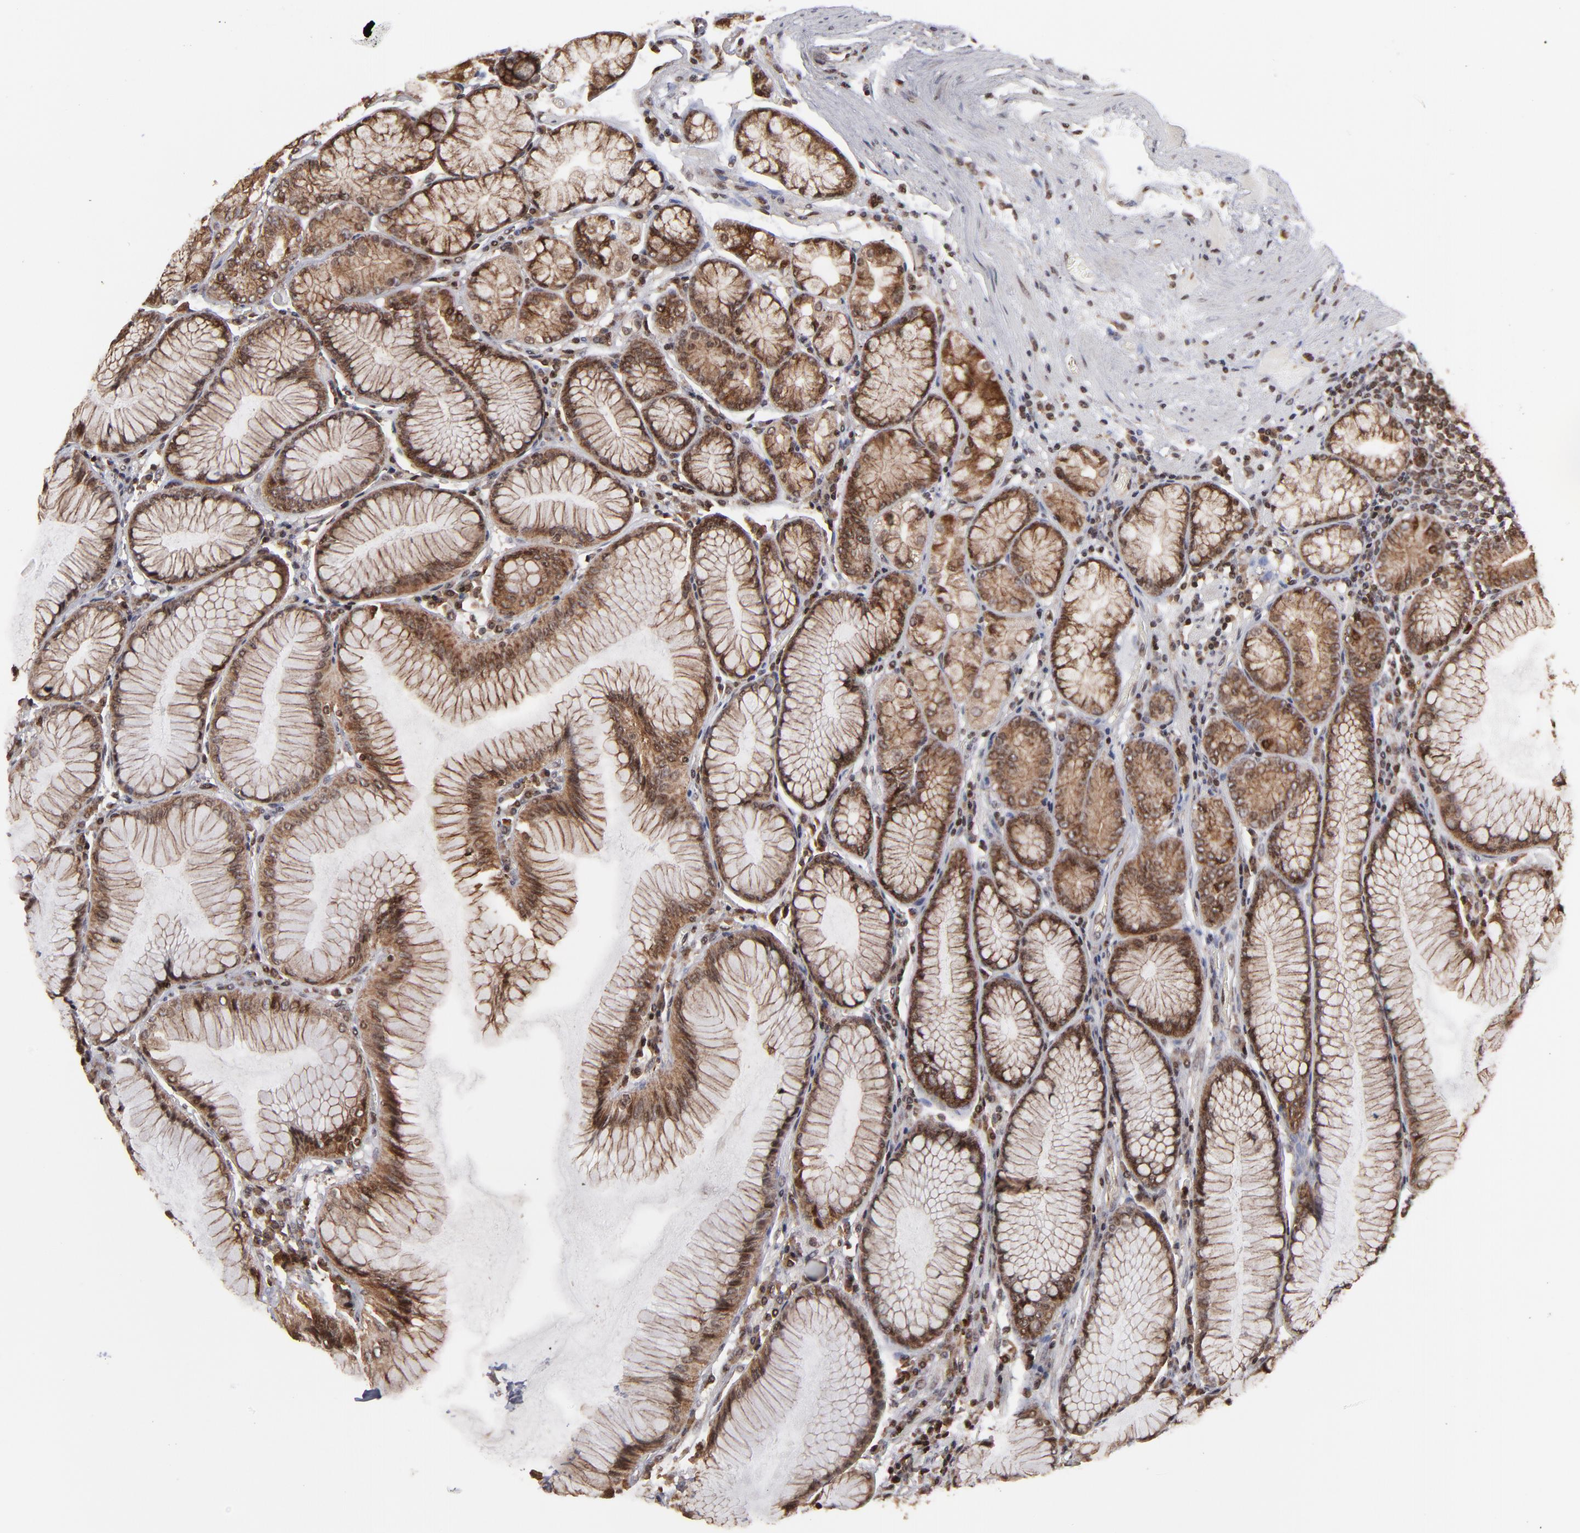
{"staining": {"intensity": "strong", "quantity": ">75%", "location": "cytoplasmic/membranous,nuclear"}, "tissue": "stomach", "cell_type": "Glandular cells", "image_type": "normal", "snomed": [{"axis": "morphology", "description": "Normal tissue, NOS"}, {"axis": "topography", "description": "Stomach, lower"}], "caption": "Immunohistochemical staining of normal human stomach displays high levels of strong cytoplasmic/membranous,nuclear expression in about >75% of glandular cells.", "gene": "RGS6", "patient": {"sex": "female", "age": 93}}